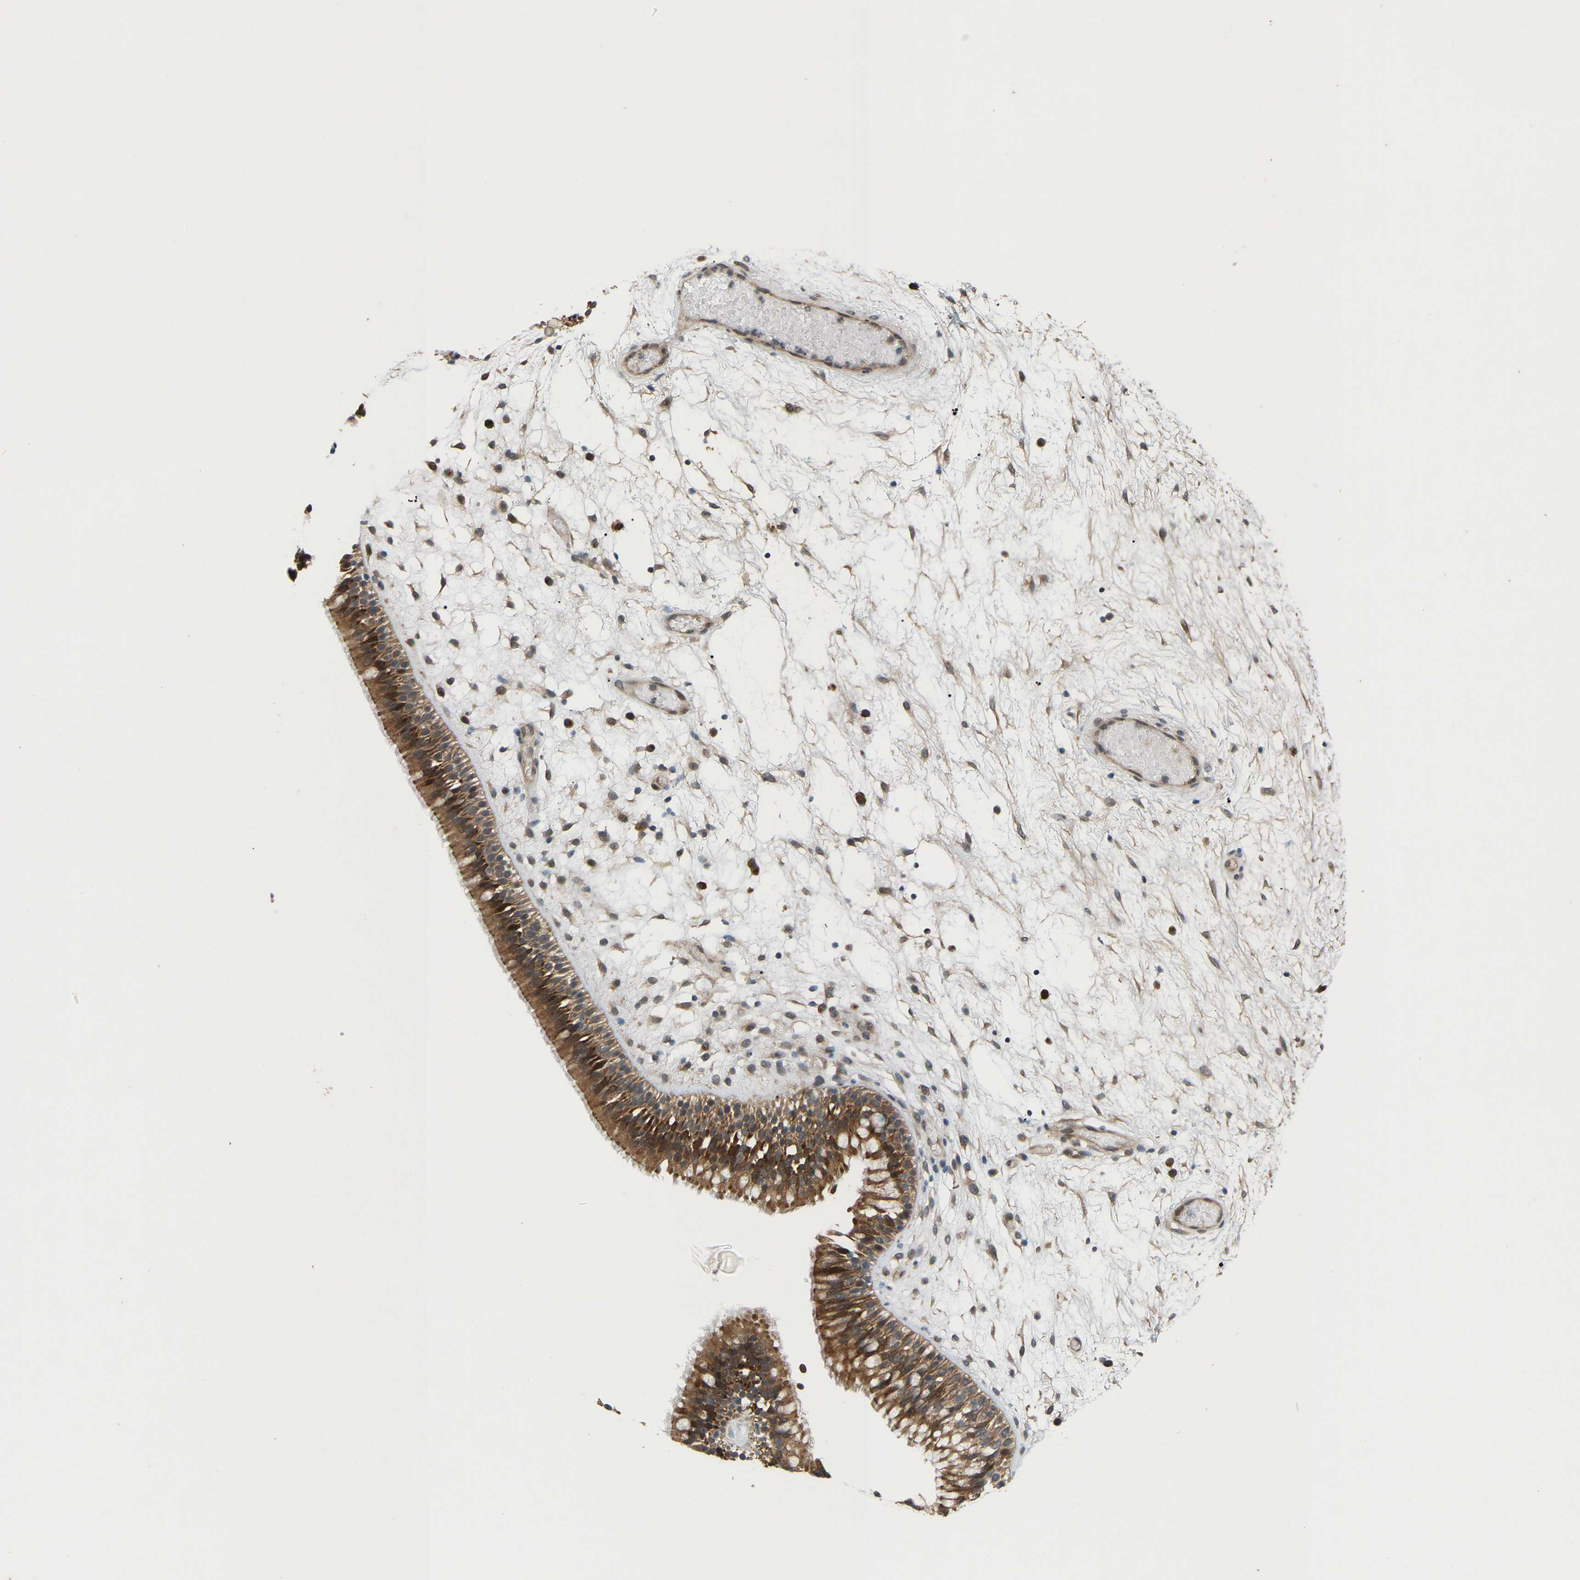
{"staining": {"intensity": "strong", "quantity": ">75%", "location": "cytoplasmic/membranous"}, "tissue": "nasopharynx", "cell_type": "Respiratory epithelial cells", "image_type": "normal", "snomed": [{"axis": "morphology", "description": "Normal tissue, NOS"}, {"axis": "morphology", "description": "Inflammation, NOS"}, {"axis": "topography", "description": "Nasopharynx"}], "caption": "Nasopharynx stained with immunohistochemistry exhibits strong cytoplasmic/membranous positivity in approximately >75% of respiratory epithelial cells.", "gene": "CROT", "patient": {"sex": "male", "age": 48}}